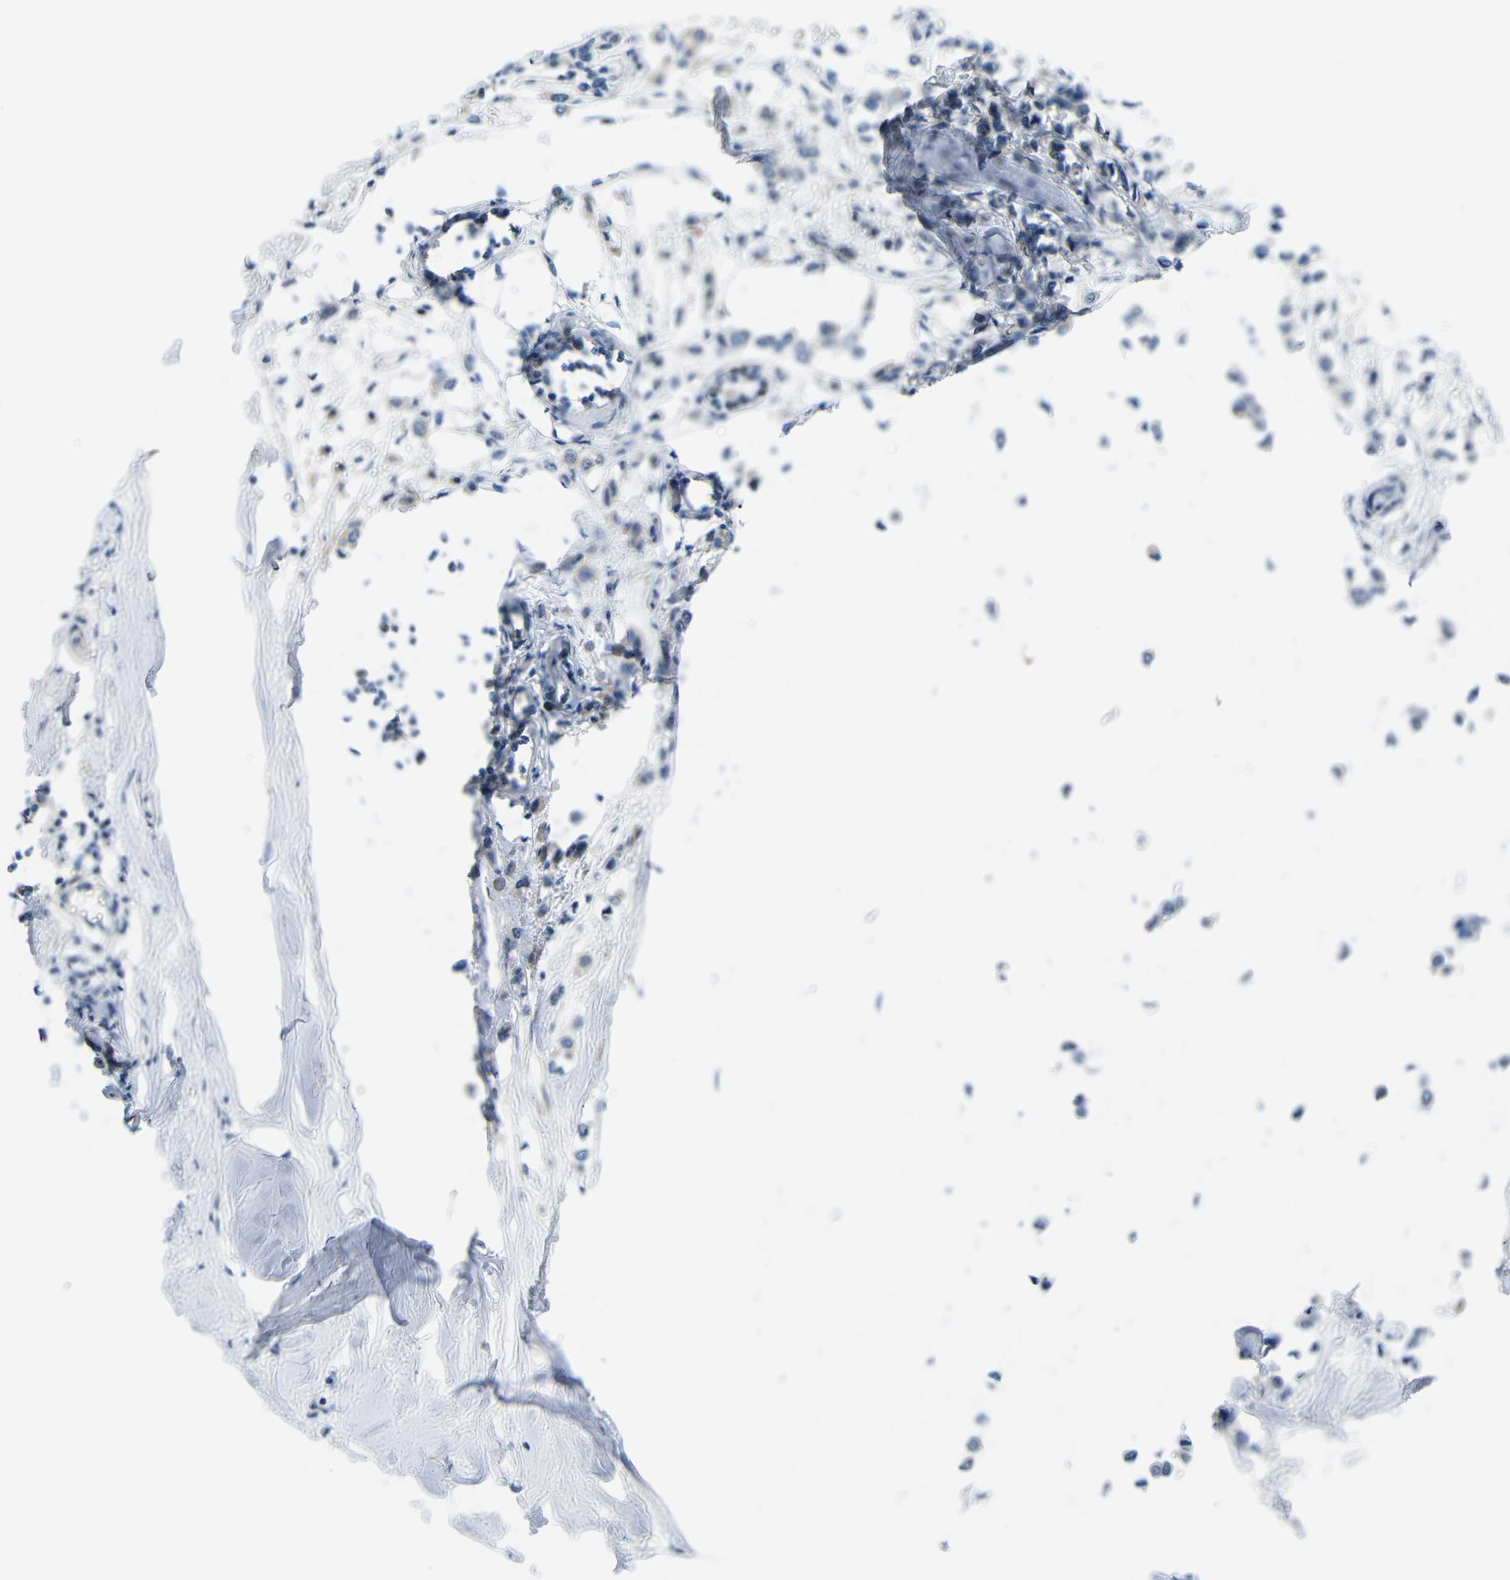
{"staining": {"intensity": "negative", "quantity": "none", "location": "none"}, "tissue": "breast cancer", "cell_type": "Tumor cells", "image_type": "cancer", "snomed": [{"axis": "morphology", "description": "Lobular carcinoma"}, {"axis": "topography", "description": "Breast"}], "caption": "Immunohistochemistry micrograph of neoplastic tissue: human lobular carcinoma (breast) stained with DAB (3,3'-diaminobenzidine) shows no significant protein expression in tumor cells.", "gene": "NEGR1", "patient": {"sex": "female", "age": 51}}